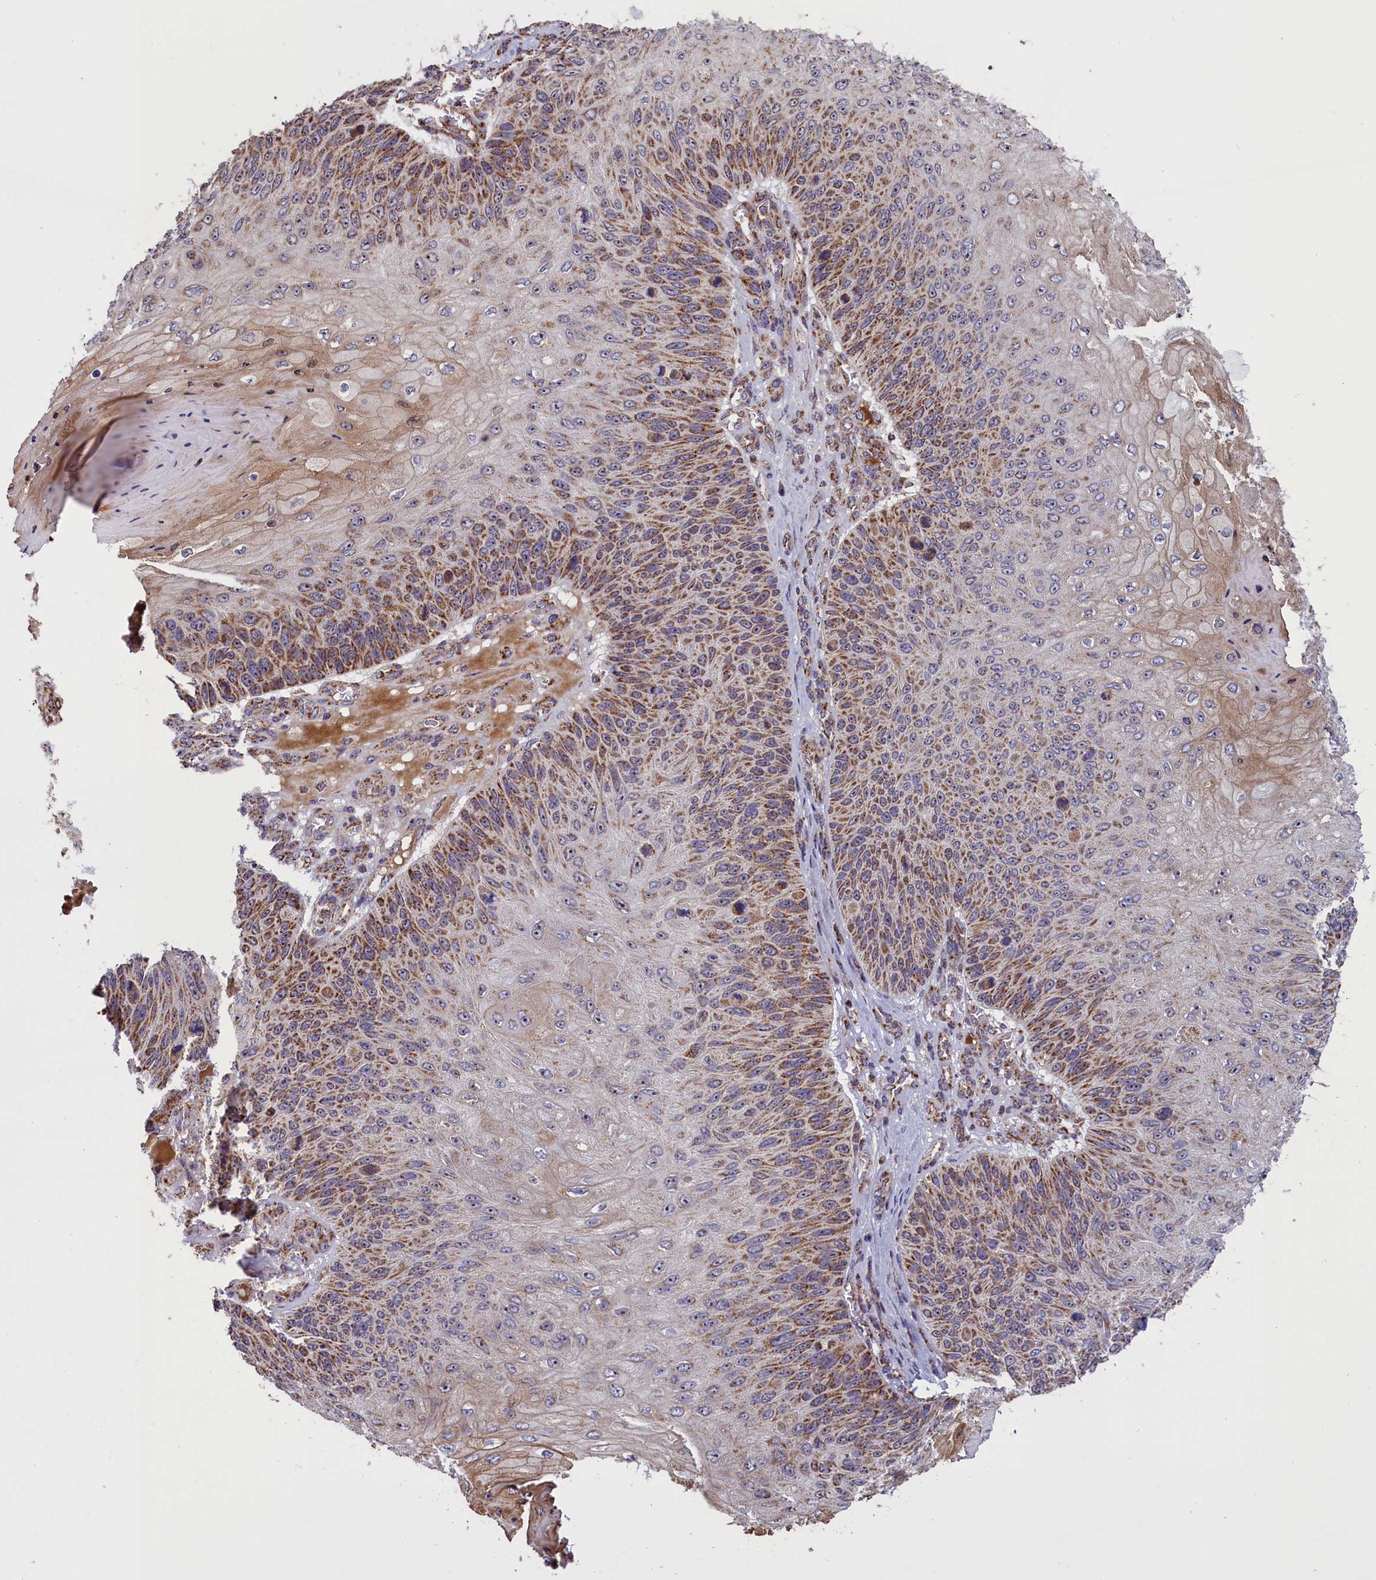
{"staining": {"intensity": "moderate", "quantity": ">75%", "location": "cytoplasmic/membranous"}, "tissue": "skin cancer", "cell_type": "Tumor cells", "image_type": "cancer", "snomed": [{"axis": "morphology", "description": "Squamous cell carcinoma, NOS"}, {"axis": "topography", "description": "Skin"}], "caption": "A high-resolution micrograph shows IHC staining of skin cancer (squamous cell carcinoma), which exhibits moderate cytoplasmic/membranous staining in about >75% of tumor cells.", "gene": "GLRX5", "patient": {"sex": "female", "age": 88}}